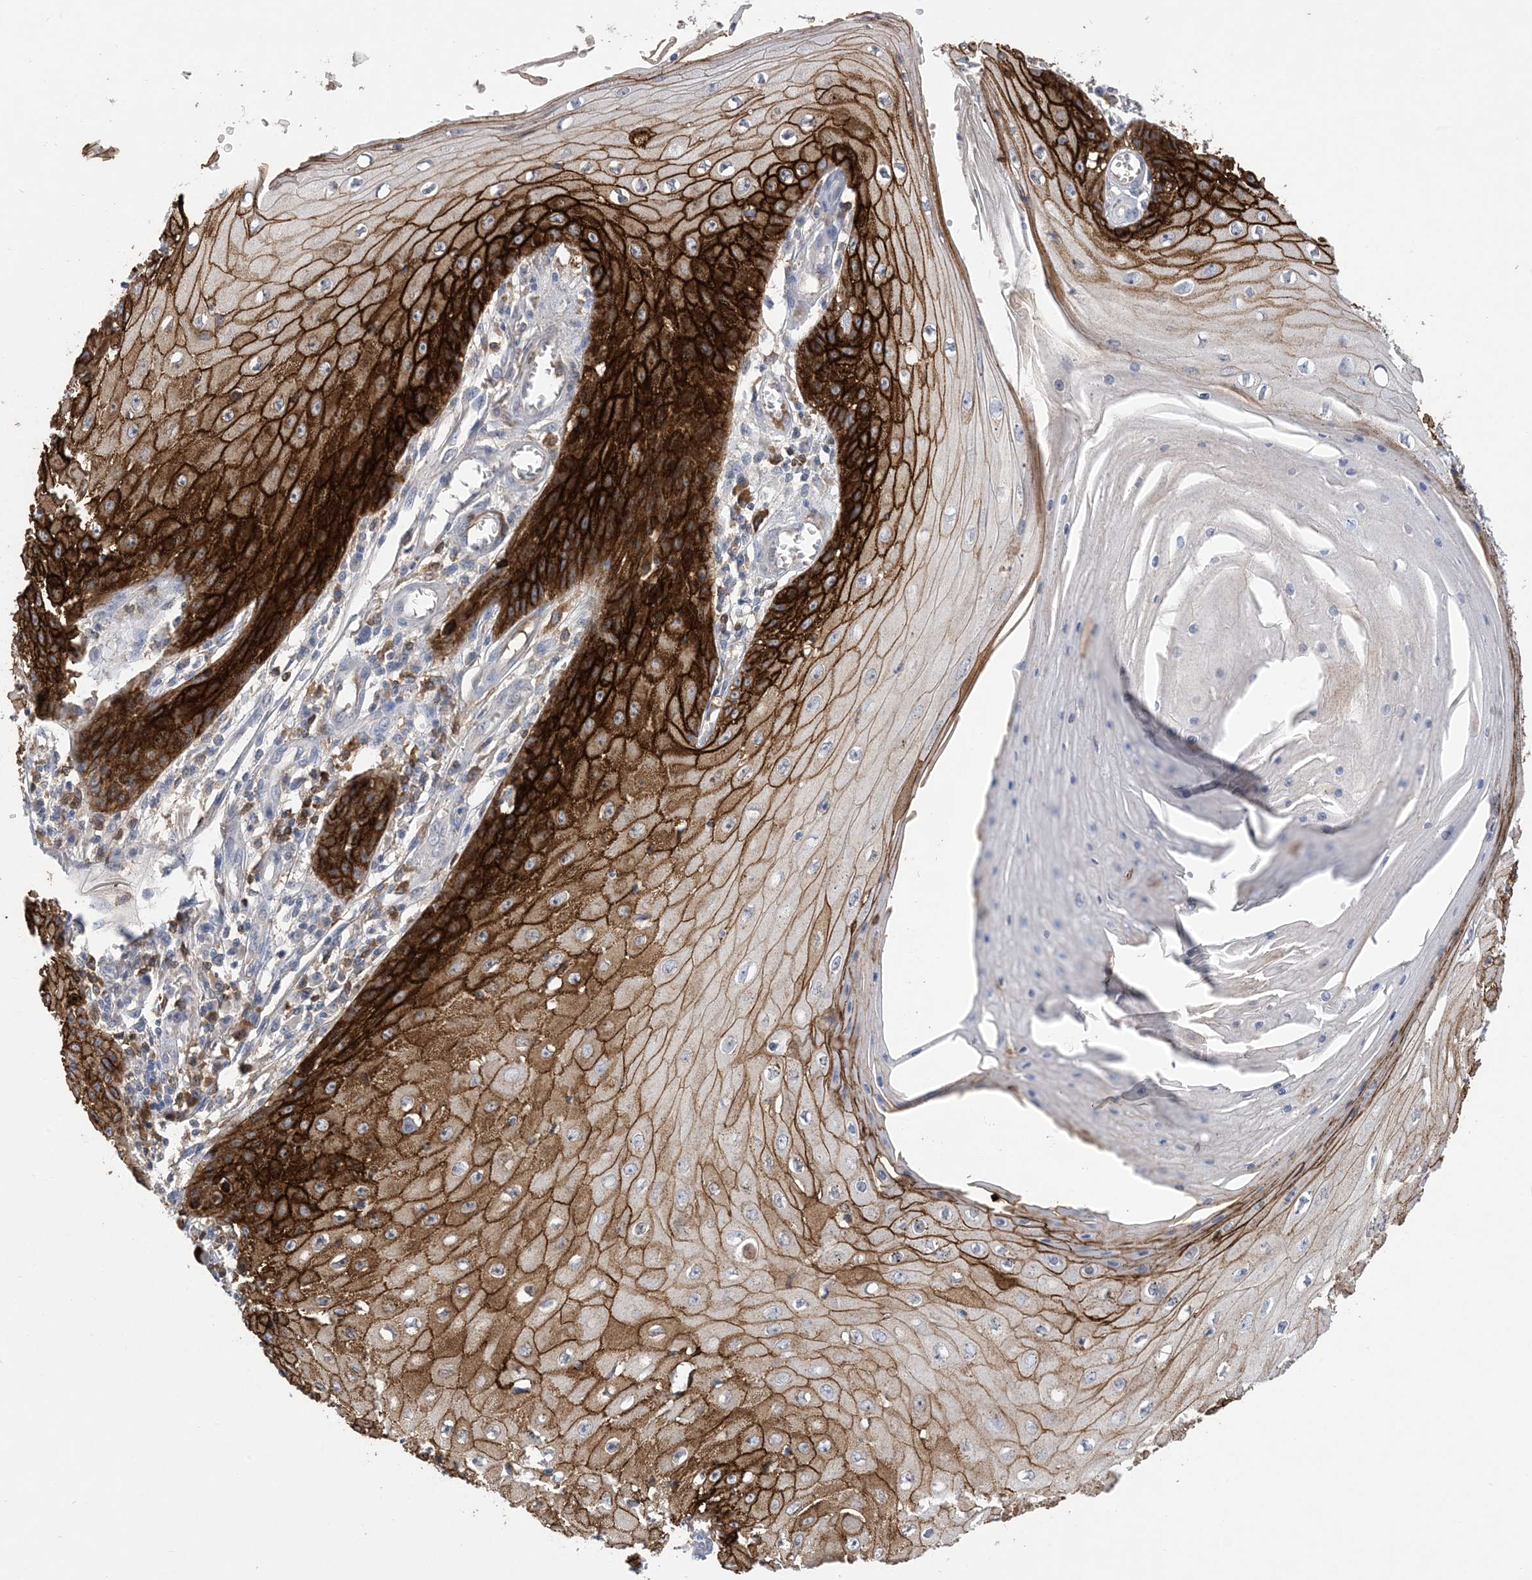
{"staining": {"intensity": "strong", "quantity": "25%-75%", "location": "cytoplasmic/membranous"}, "tissue": "skin cancer", "cell_type": "Tumor cells", "image_type": "cancer", "snomed": [{"axis": "morphology", "description": "Squamous cell carcinoma, NOS"}, {"axis": "topography", "description": "Skin"}], "caption": "IHC micrograph of neoplastic tissue: human skin squamous cell carcinoma stained using immunohistochemistry displays high levels of strong protein expression localized specifically in the cytoplasmic/membranous of tumor cells, appearing as a cytoplasmic/membranous brown color.", "gene": "DSC3", "patient": {"sex": "female", "age": 73}}